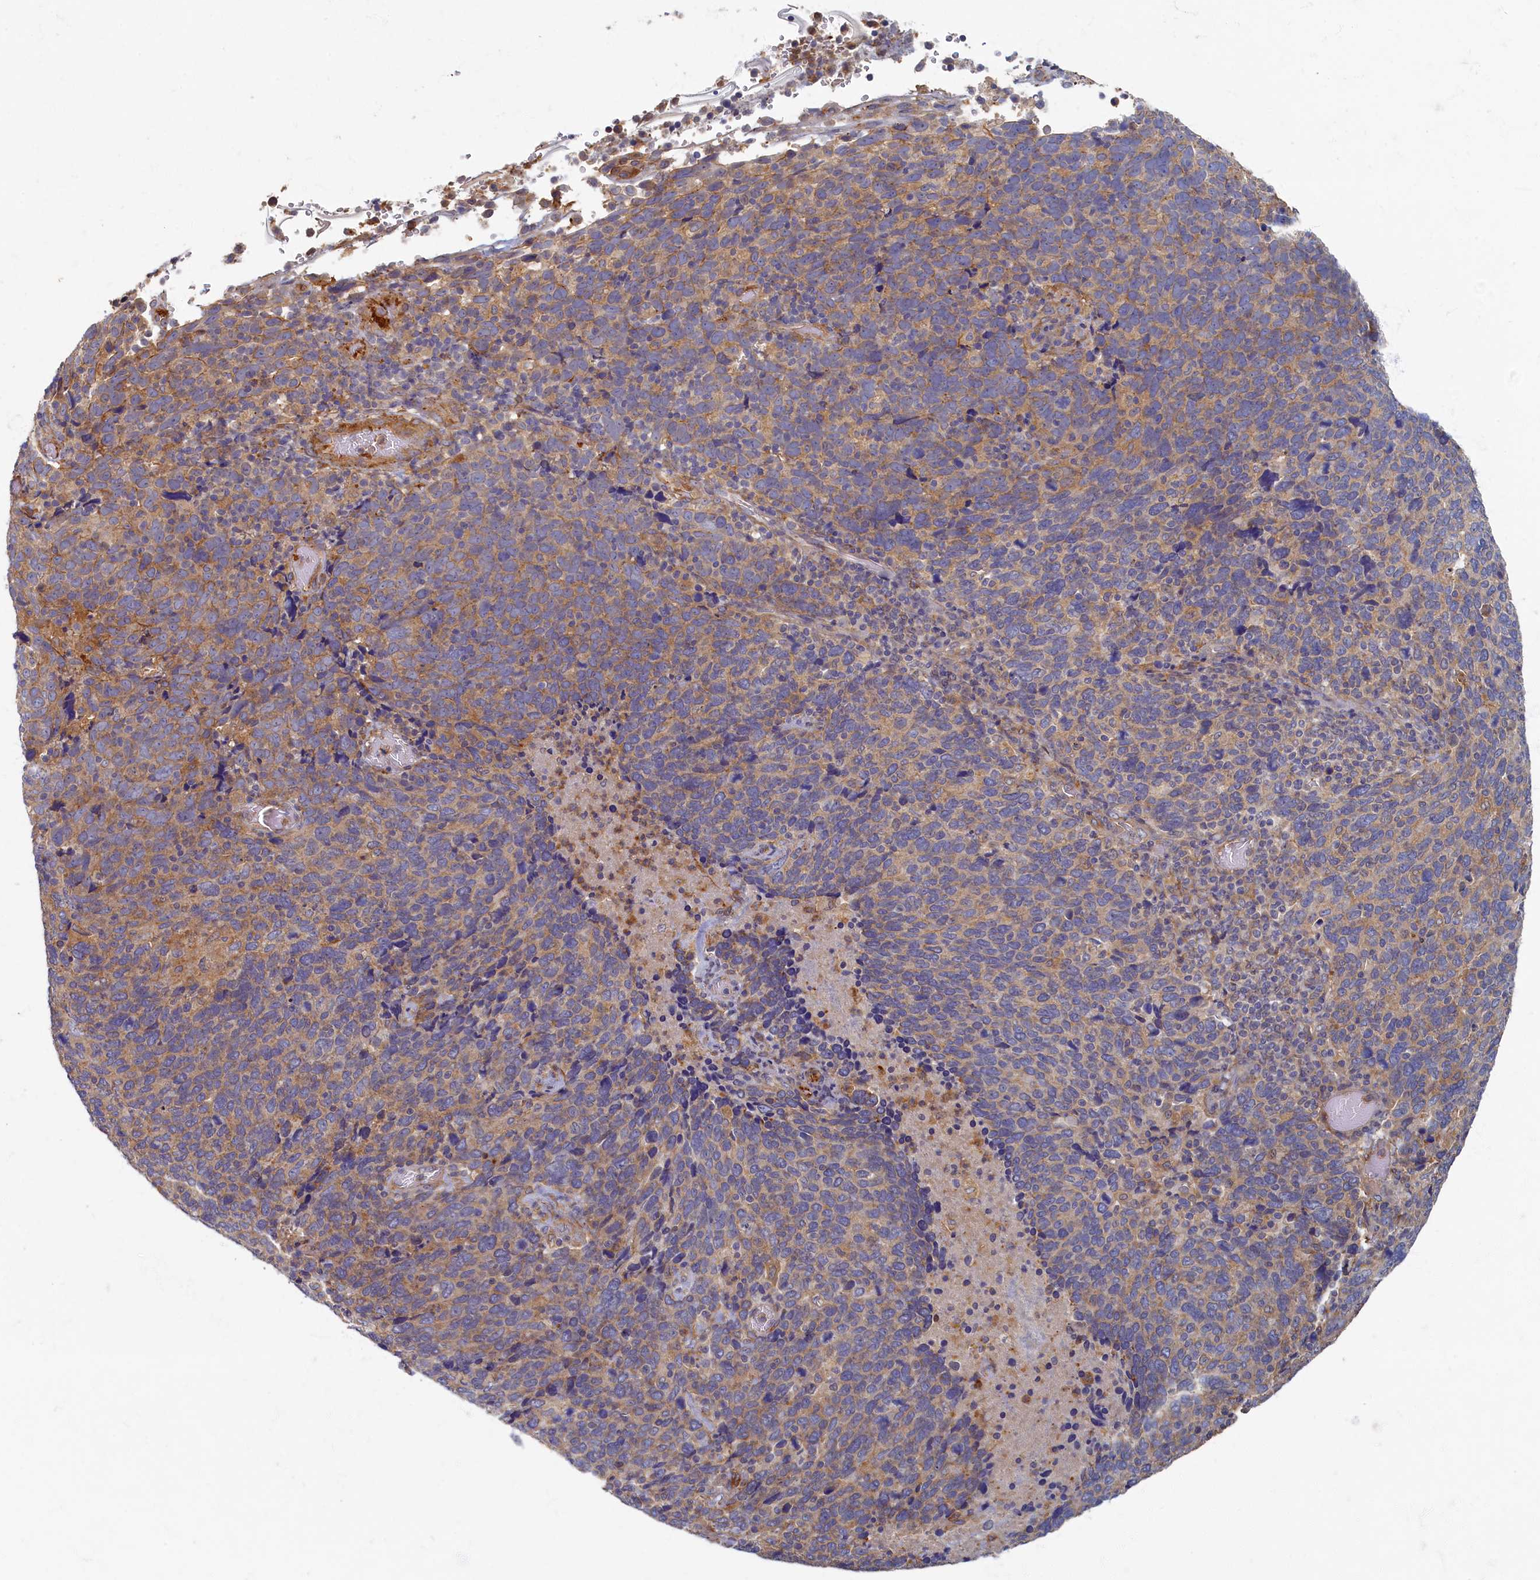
{"staining": {"intensity": "weak", "quantity": "25%-75%", "location": "cytoplasmic/membranous"}, "tissue": "cervical cancer", "cell_type": "Tumor cells", "image_type": "cancer", "snomed": [{"axis": "morphology", "description": "Squamous cell carcinoma, NOS"}, {"axis": "topography", "description": "Cervix"}], "caption": "This is an image of immunohistochemistry (IHC) staining of cervical squamous cell carcinoma, which shows weak positivity in the cytoplasmic/membranous of tumor cells.", "gene": "PSMG2", "patient": {"sex": "female", "age": 41}}